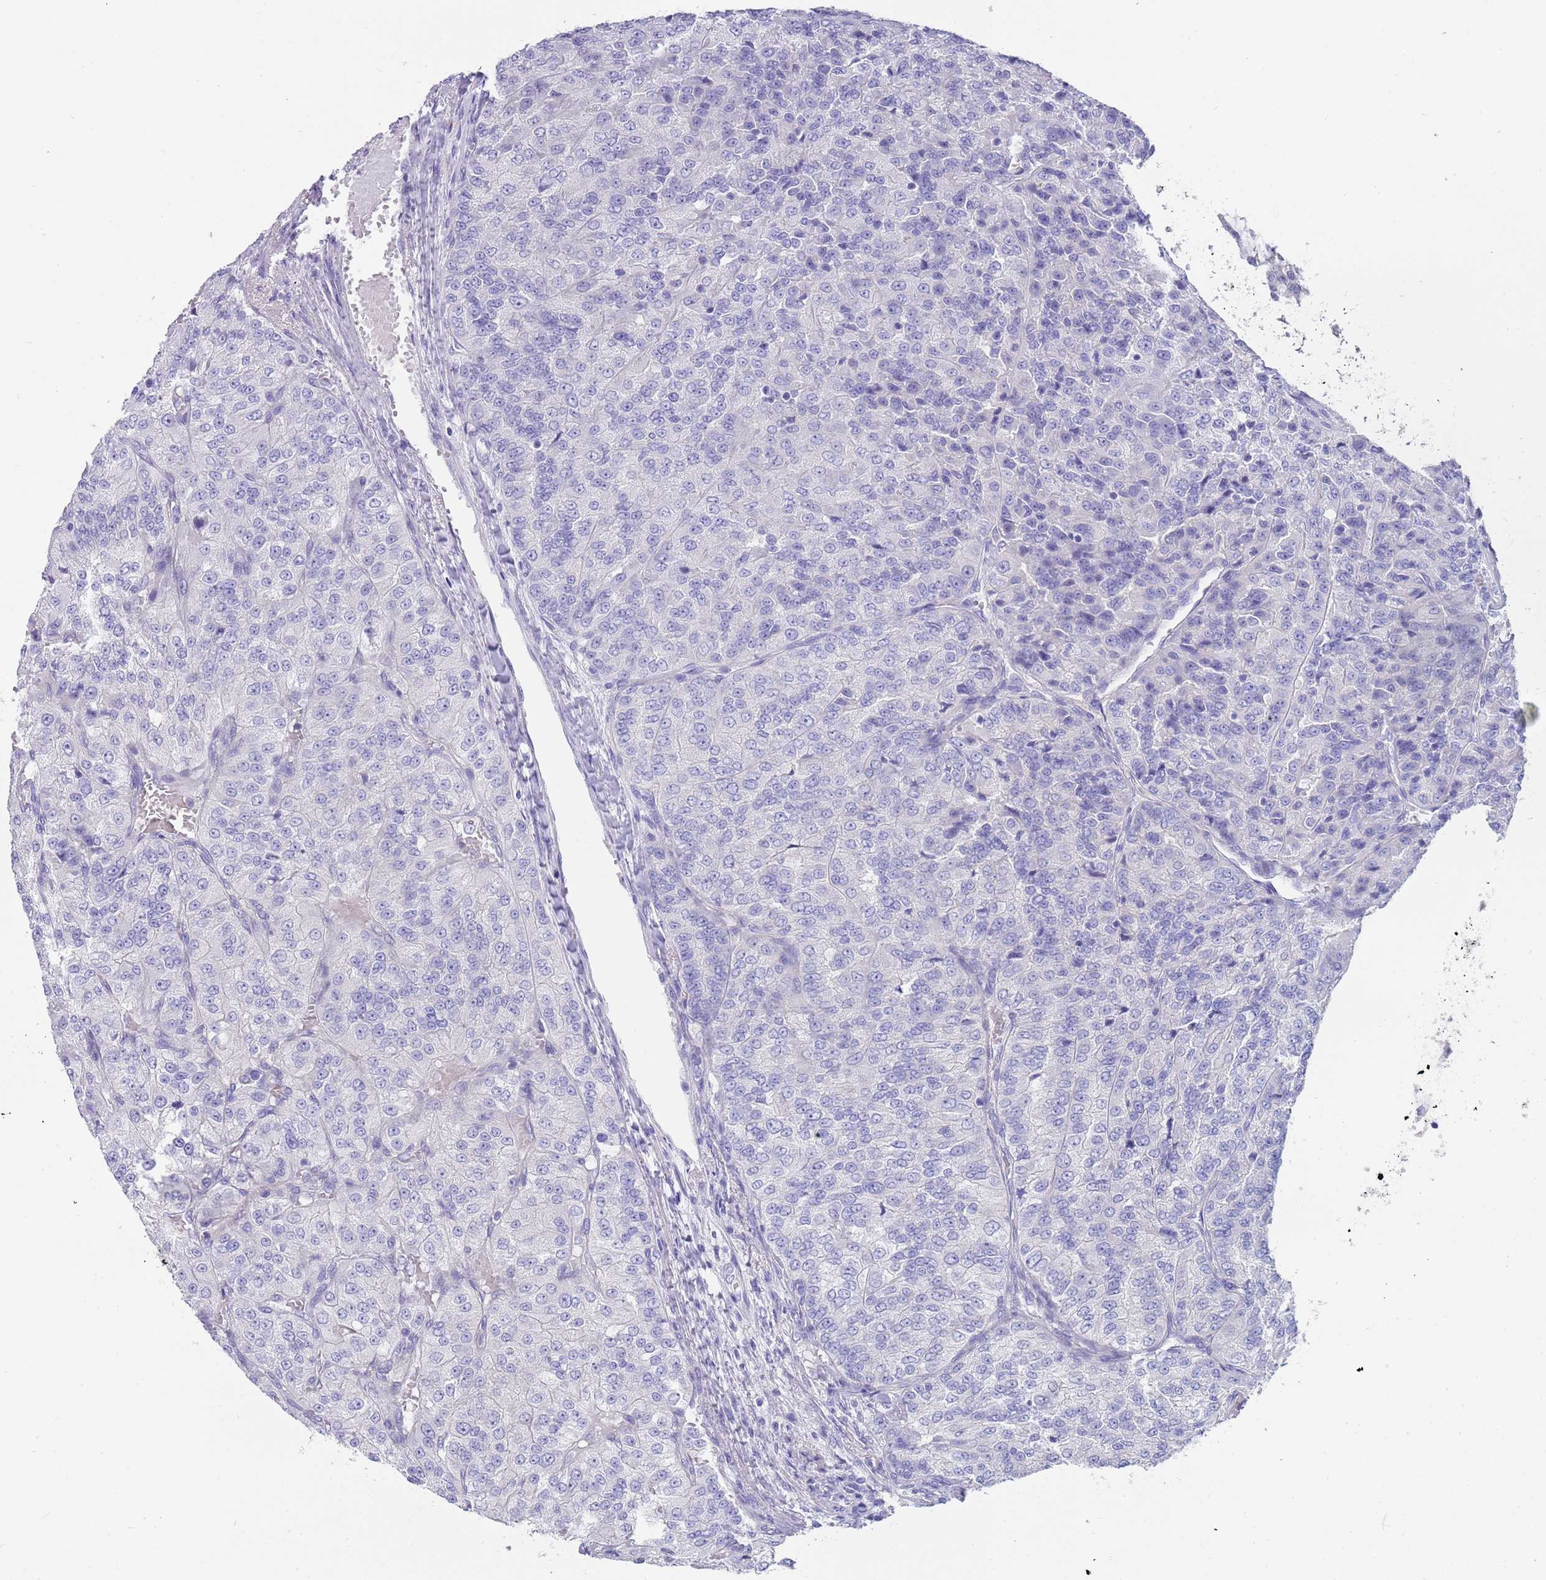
{"staining": {"intensity": "negative", "quantity": "none", "location": "none"}, "tissue": "renal cancer", "cell_type": "Tumor cells", "image_type": "cancer", "snomed": [{"axis": "morphology", "description": "Adenocarcinoma, NOS"}, {"axis": "topography", "description": "Kidney"}], "caption": "An immunohistochemistry (IHC) image of renal cancer is shown. There is no staining in tumor cells of renal cancer. (DAB IHC visualized using brightfield microscopy, high magnification).", "gene": "TYW1", "patient": {"sex": "female", "age": 63}}